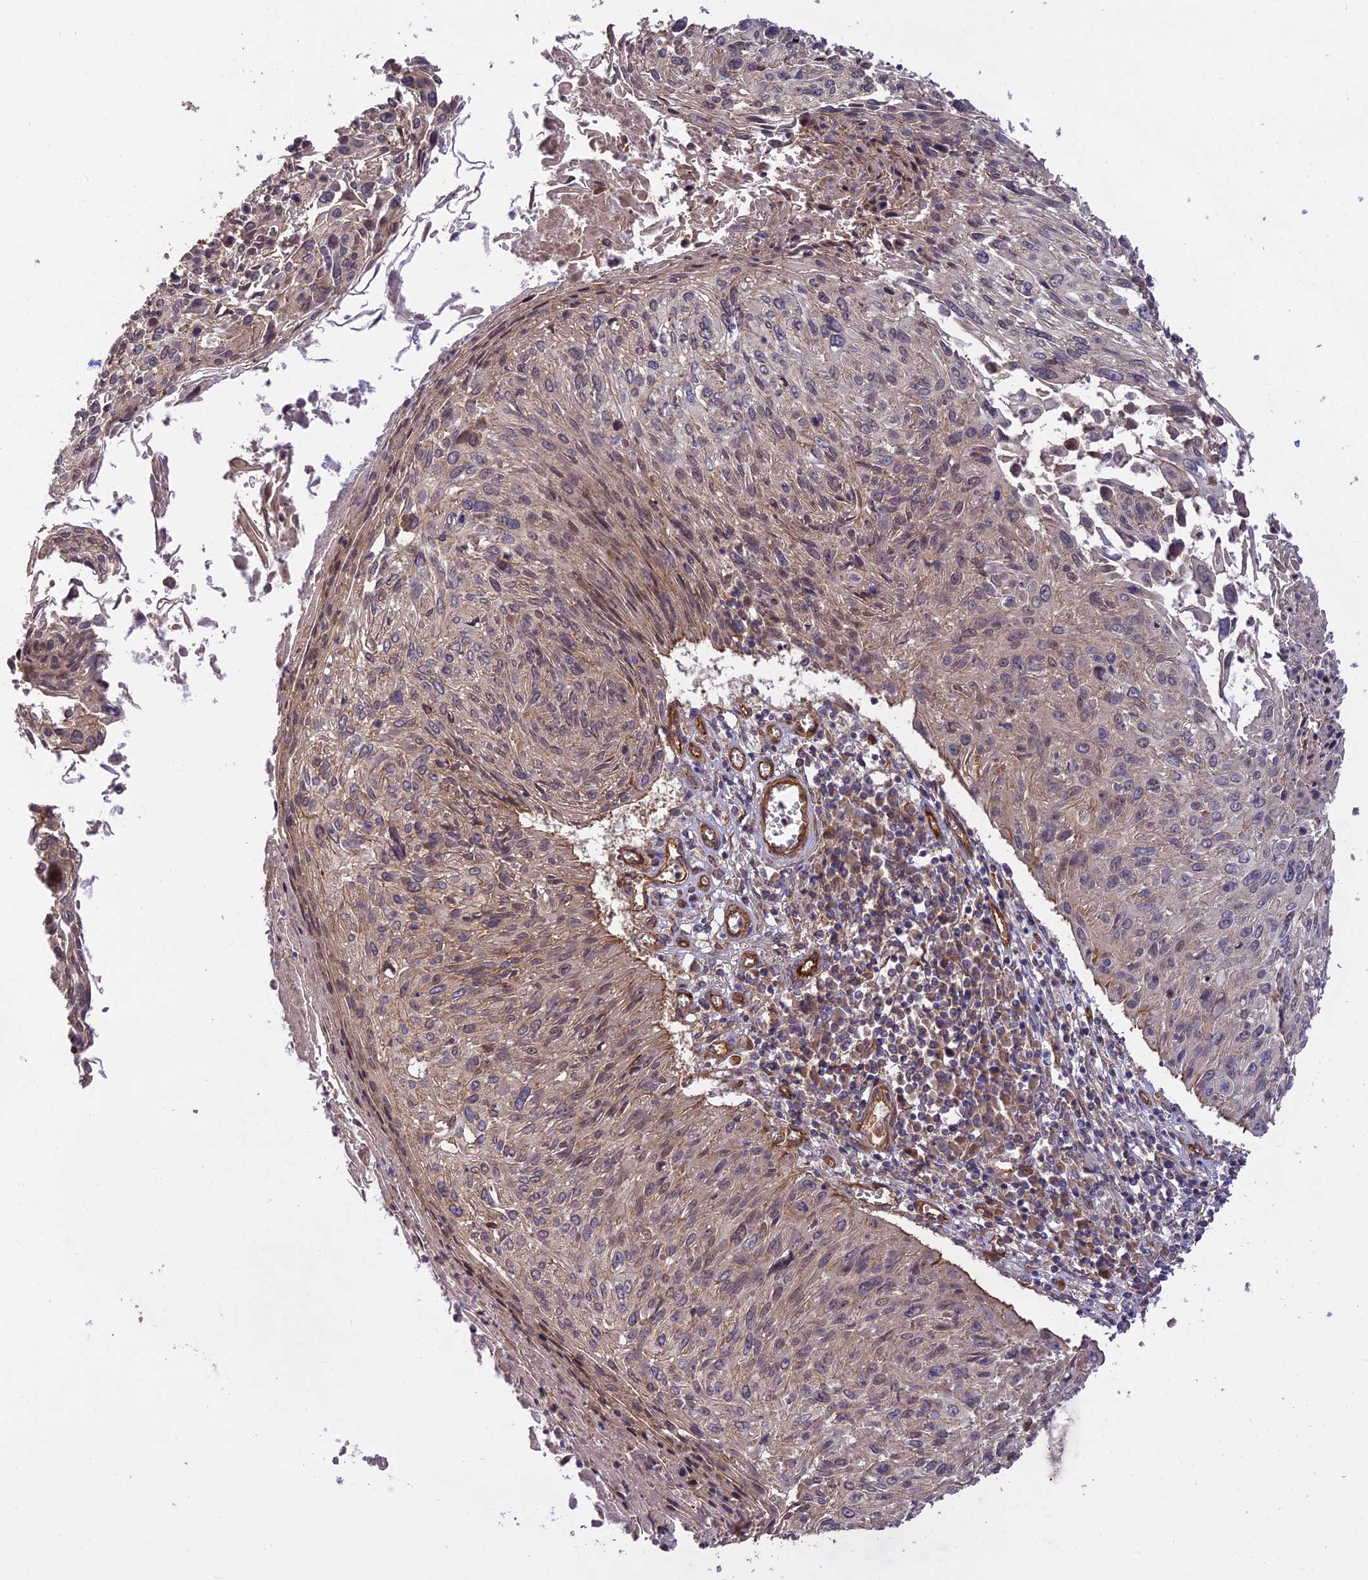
{"staining": {"intensity": "weak", "quantity": ">75%", "location": "cytoplasmic/membranous,nuclear"}, "tissue": "cervical cancer", "cell_type": "Tumor cells", "image_type": "cancer", "snomed": [{"axis": "morphology", "description": "Squamous cell carcinoma, NOS"}, {"axis": "topography", "description": "Cervix"}], "caption": "Human cervical cancer stained for a protein (brown) reveals weak cytoplasmic/membranous and nuclear positive expression in approximately >75% of tumor cells.", "gene": "HOMER2", "patient": {"sex": "female", "age": 51}}